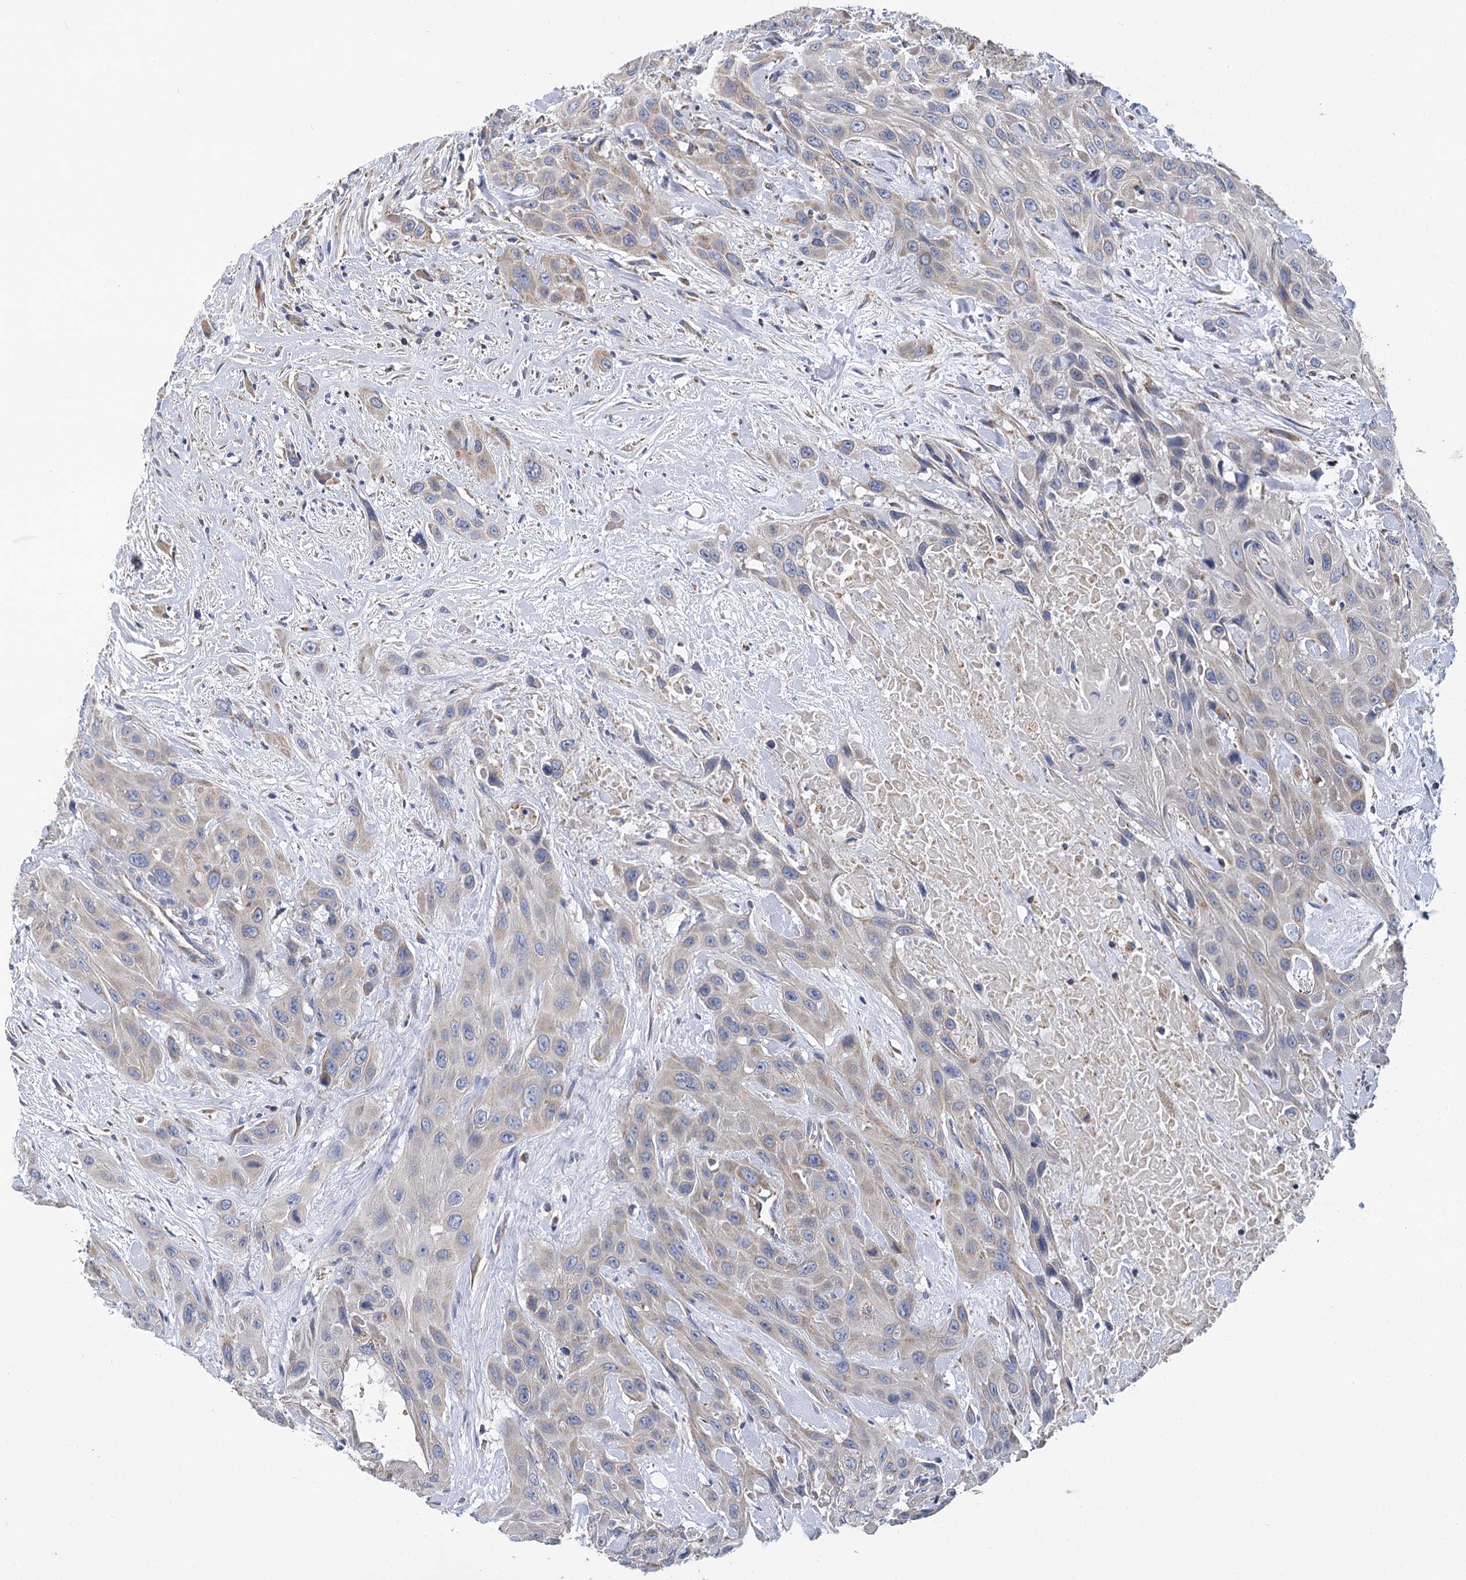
{"staining": {"intensity": "weak", "quantity": "<25%", "location": "cytoplasmic/membranous"}, "tissue": "head and neck cancer", "cell_type": "Tumor cells", "image_type": "cancer", "snomed": [{"axis": "morphology", "description": "Squamous cell carcinoma, NOS"}, {"axis": "topography", "description": "Head-Neck"}], "caption": "DAB (3,3'-diaminobenzidine) immunohistochemical staining of human head and neck squamous cell carcinoma demonstrates no significant expression in tumor cells.", "gene": "CCDC73", "patient": {"sex": "male", "age": 81}}